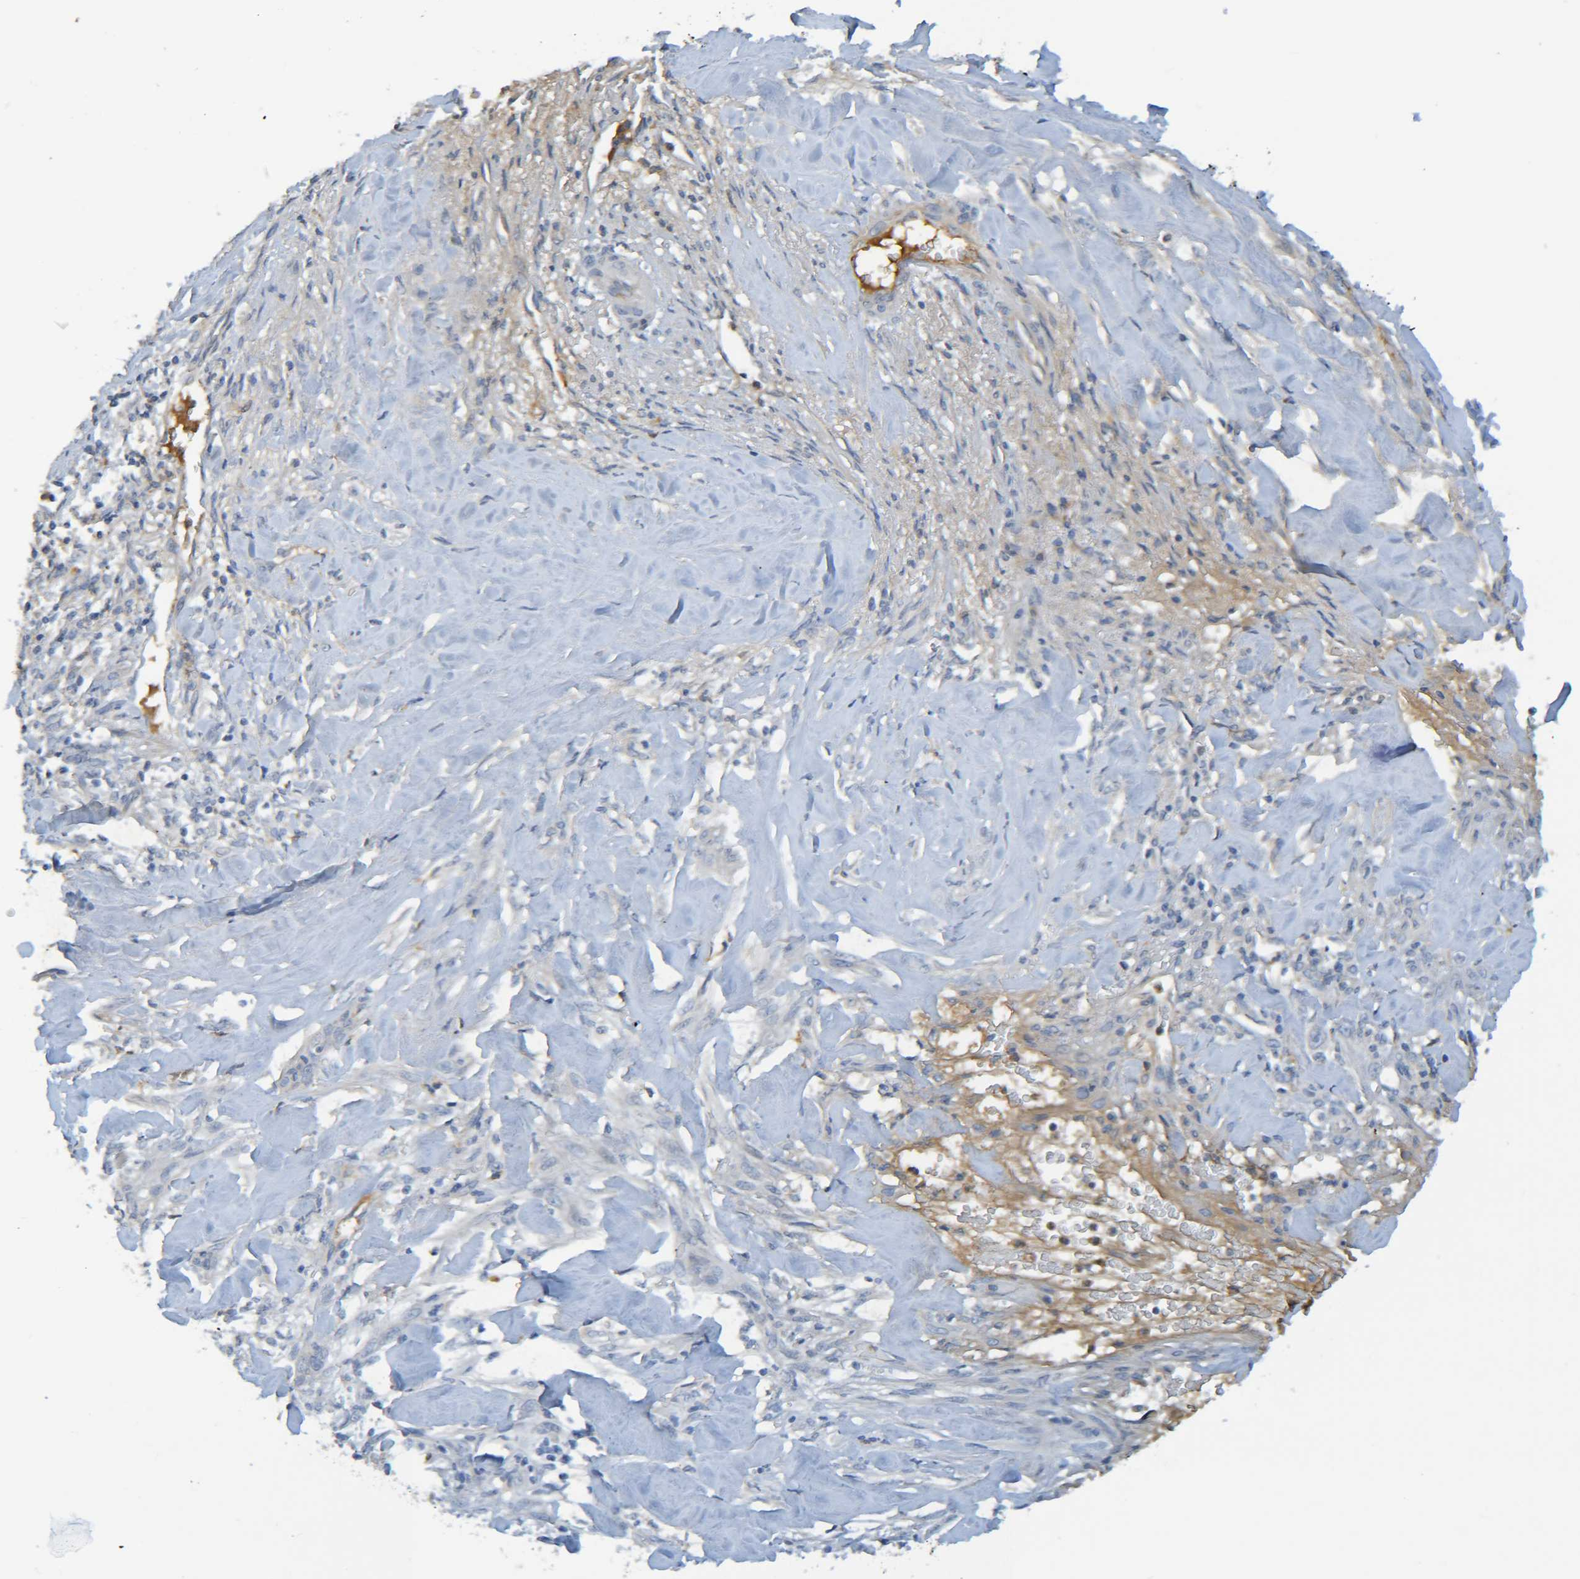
{"staining": {"intensity": "weak", "quantity": "<25%", "location": "cytoplasmic/membranous"}, "tissue": "liver cancer", "cell_type": "Tumor cells", "image_type": "cancer", "snomed": [{"axis": "morphology", "description": "Cholangiocarcinoma"}, {"axis": "topography", "description": "Liver"}], "caption": "A high-resolution histopathology image shows IHC staining of cholangiocarcinoma (liver), which demonstrates no significant positivity in tumor cells.", "gene": "C1QA", "patient": {"sex": "female", "age": 67}}